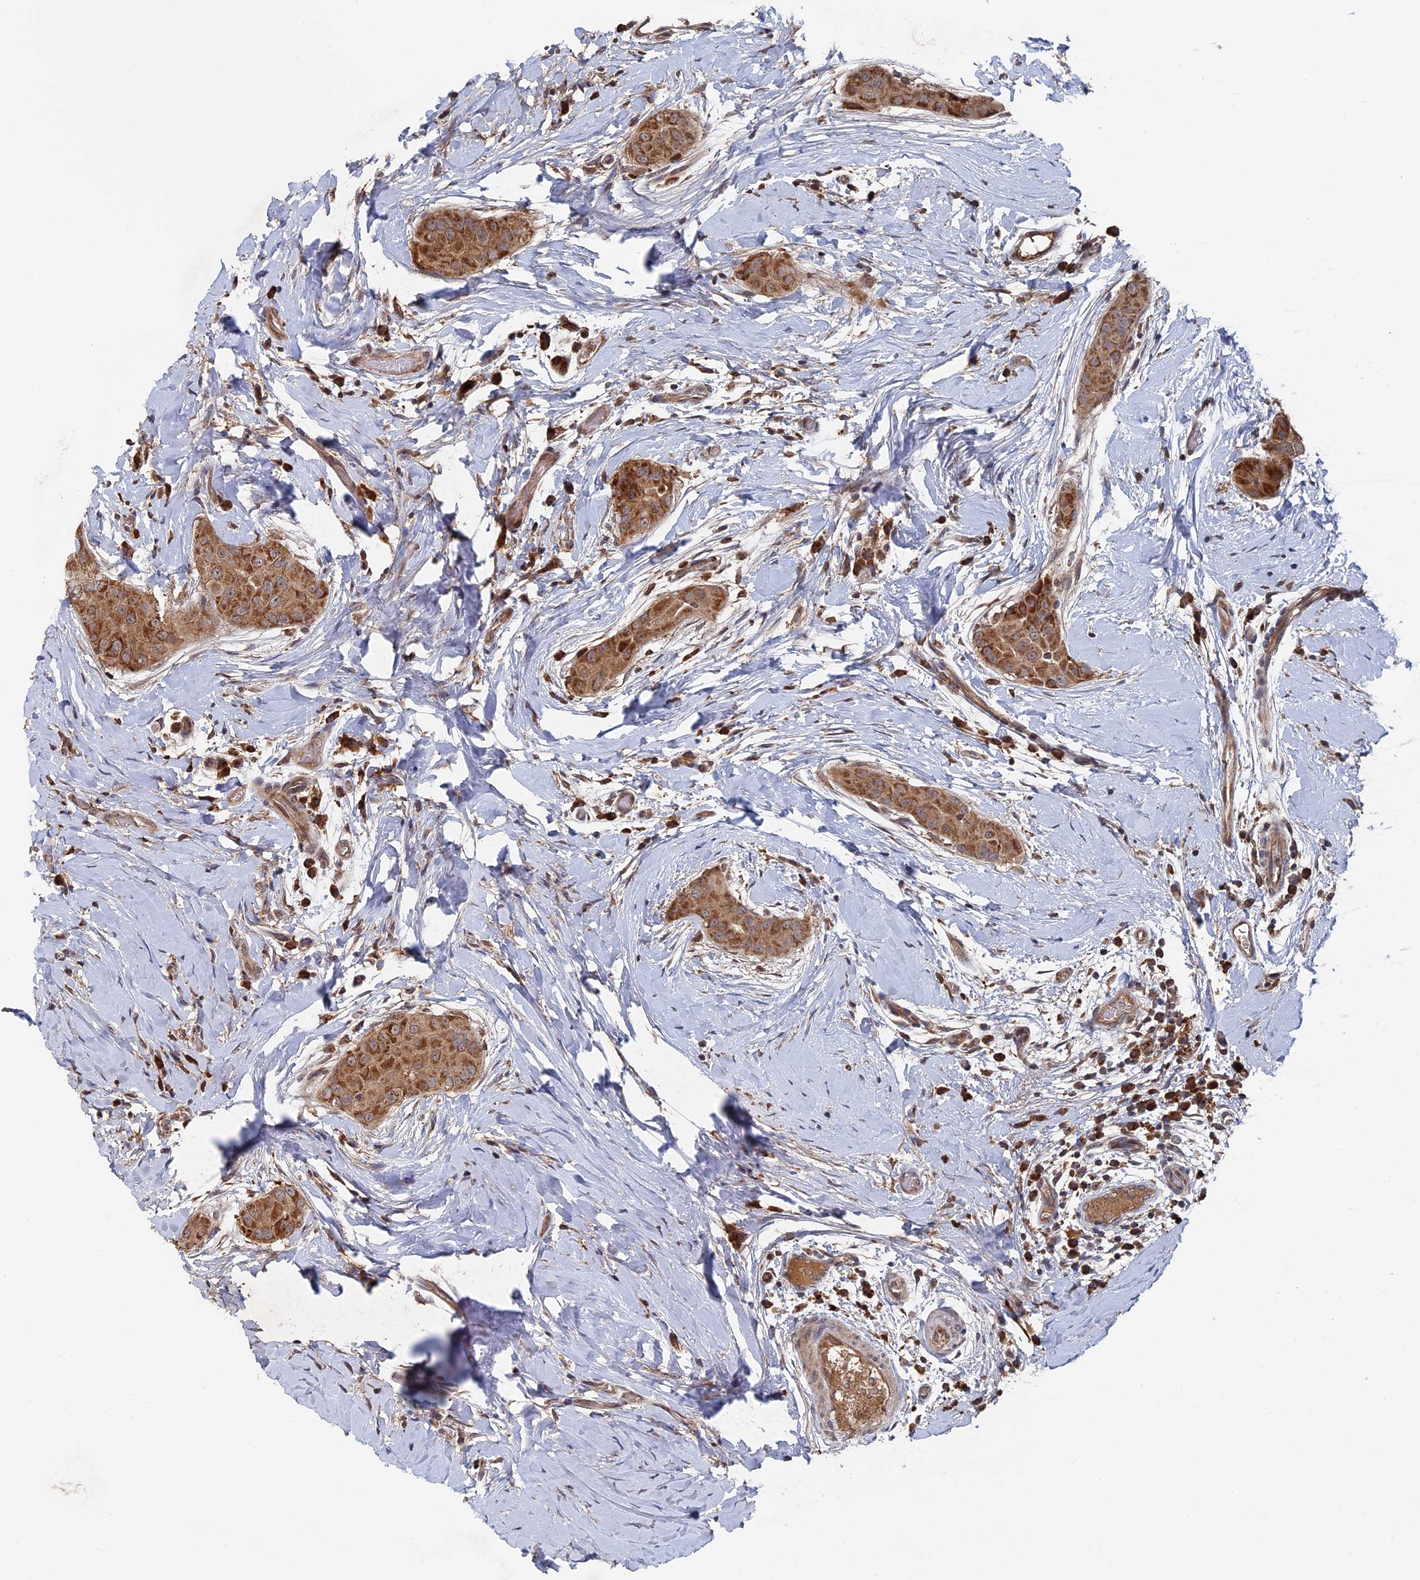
{"staining": {"intensity": "strong", "quantity": ">75%", "location": "cytoplasmic/membranous"}, "tissue": "thyroid cancer", "cell_type": "Tumor cells", "image_type": "cancer", "snomed": [{"axis": "morphology", "description": "Papillary adenocarcinoma, NOS"}, {"axis": "topography", "description": "Thyroid gland"}], "caption": "Thyroid papillary adenocarcinoma stained with a brown dye displays strong cytoplasmic/membranous positive positivity in about >75% of tumor cells.", "gene": "RAB15", "patient": {"sex": "male", "age": 33}}